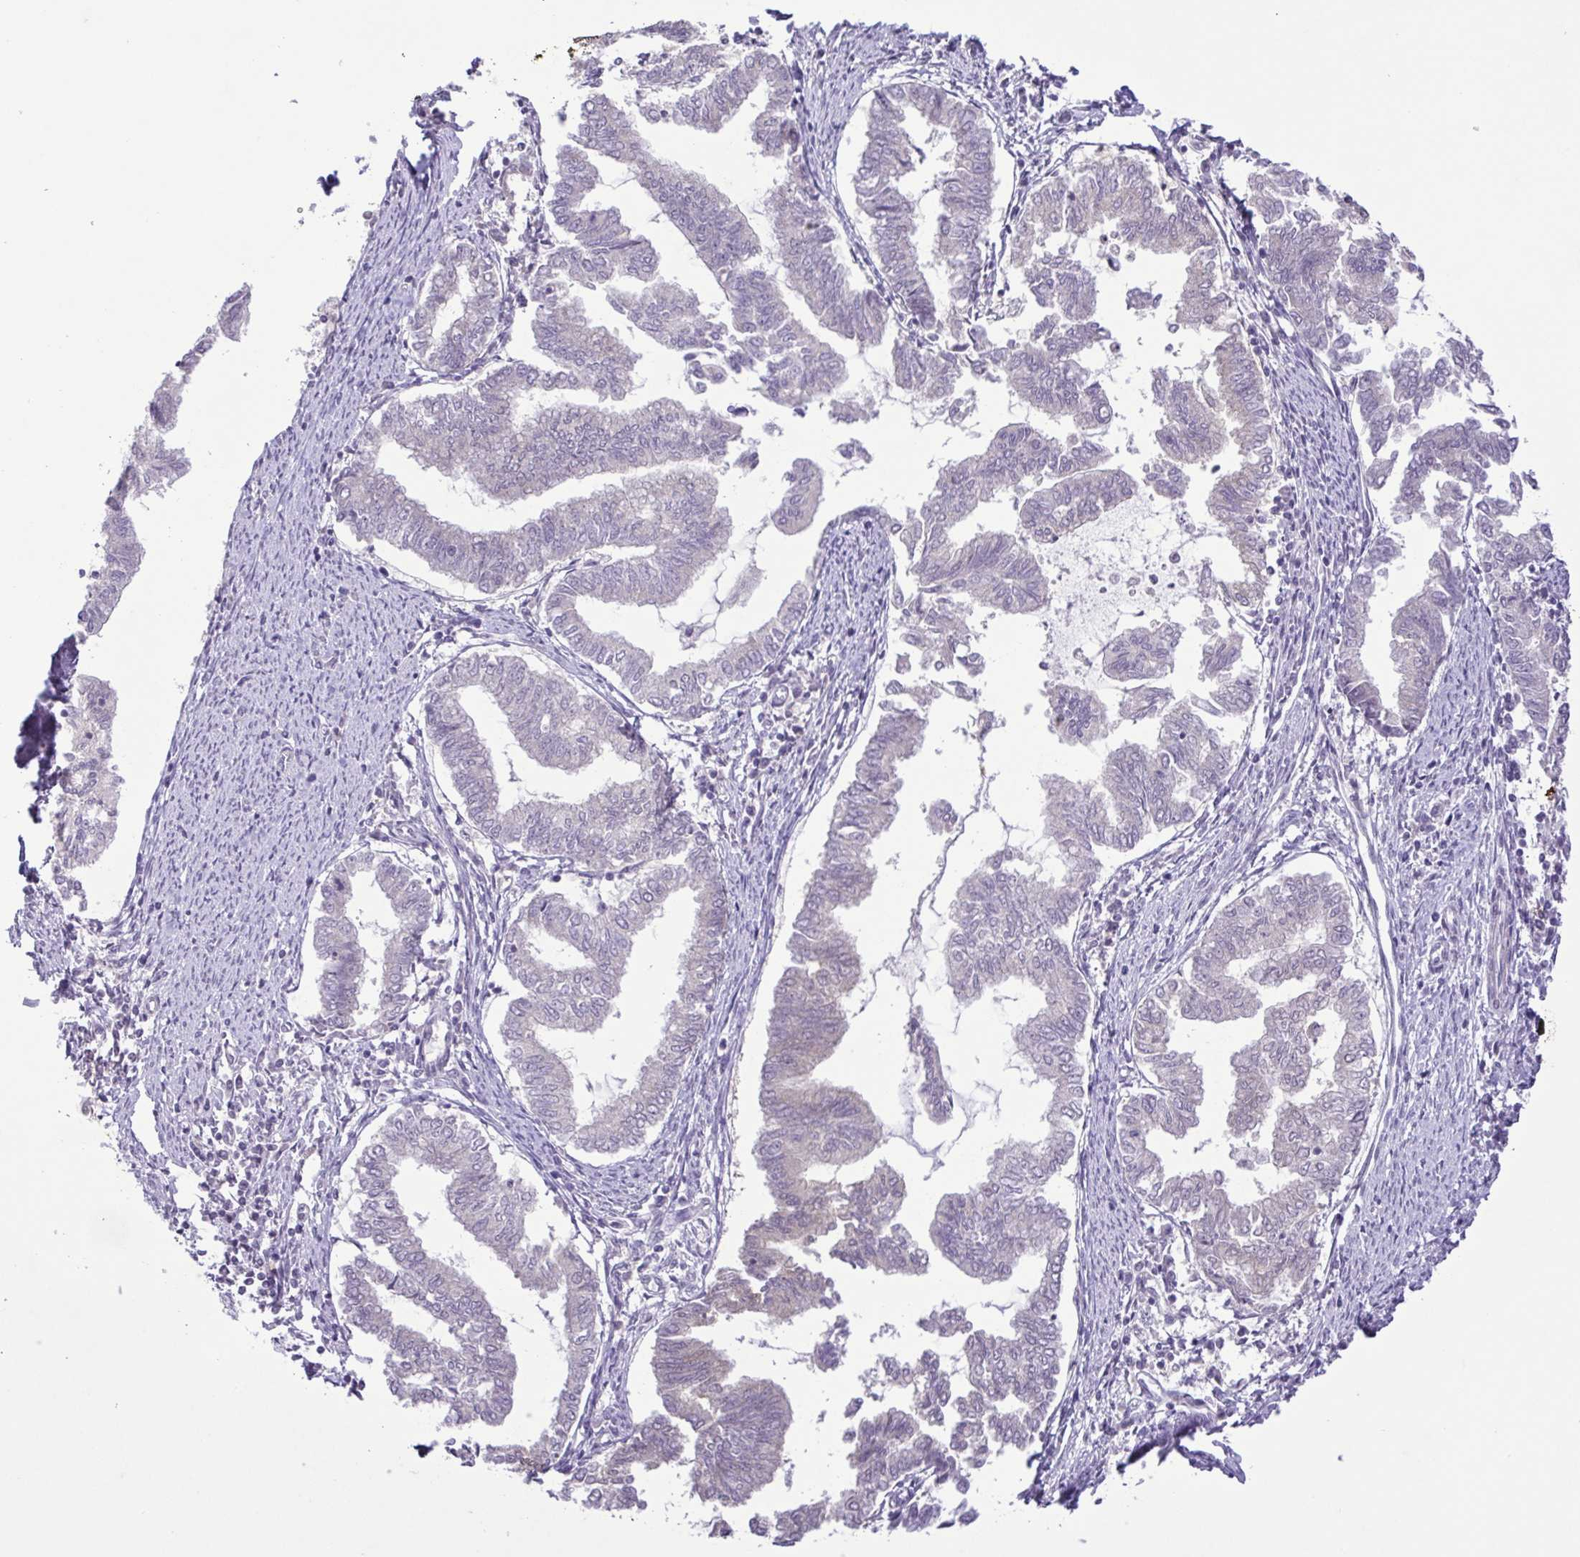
{"staining": {"intensity": "negative", "quantity": "none", "location": "none"}, "tissue": "endometrial cancer", "cell_type": "Tumor cells", "image_type": "cancer", "snomed": [{"axis": "morphology", "description": "Adenocarcinoma, NOS"}, {"axis": "topography", "description": "Endometrium"}], "caption": "The micrograph demonstrates no significant positivity in tumor cells of endometrial adenocarcinoma. Brightfield microscopy of immunohistochemistry (IHC) stained with DAB (3,3'-diaminobenzidine) (brown) and hematoxylin (blue), captured at high magnification.", "gene": "IL1RN", "patient": {"sex": "female", "age": 79}}